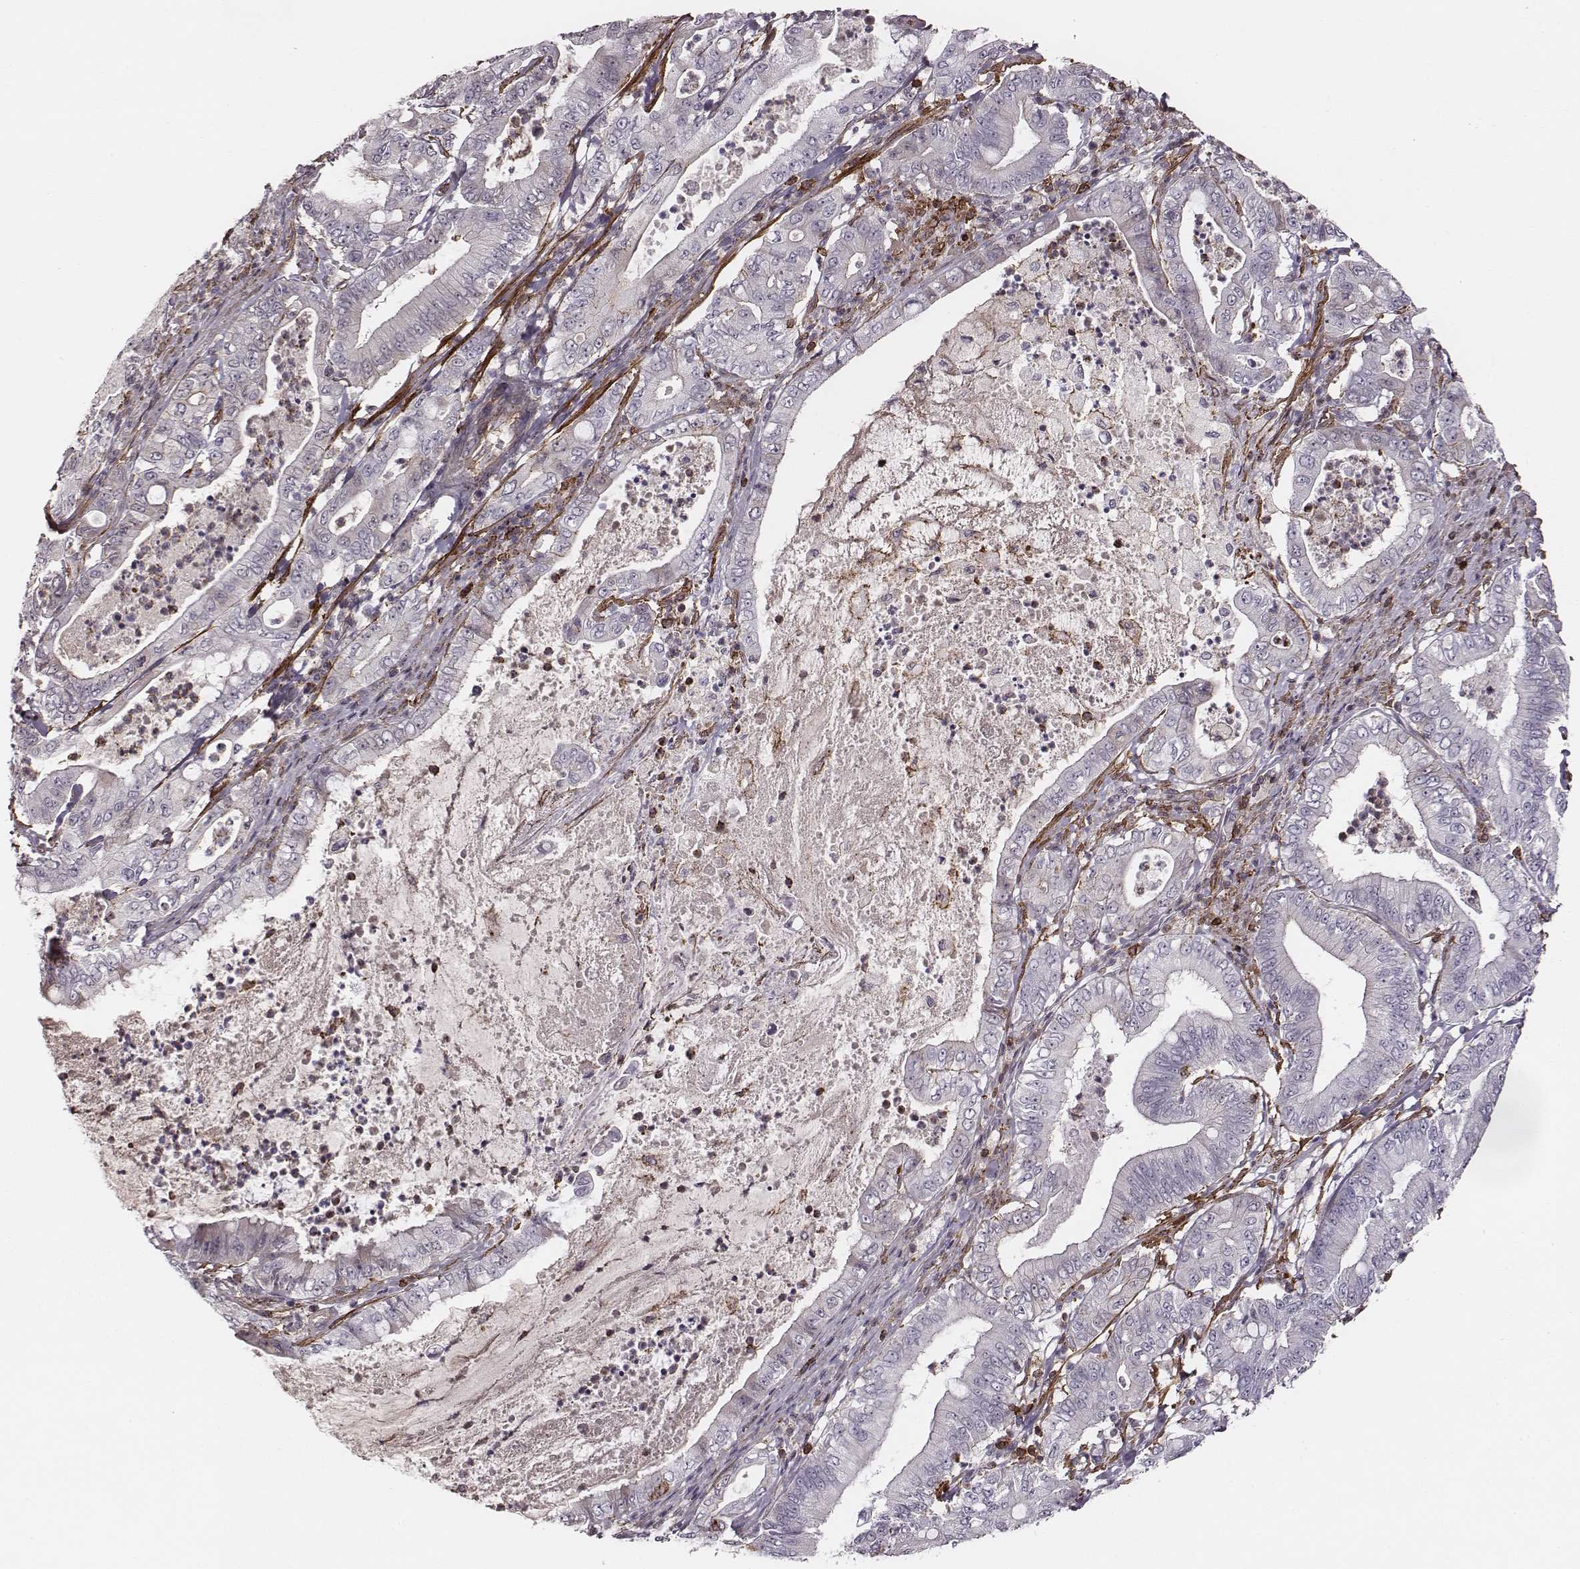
{"staining": {"intensity": "negative", "quantity": "none", "location": "none"}, "tissue": "pancreatic cancer", "cell_type": "Tumor cells", "image_type": "cancer", "snomed": [{"axis": "morphology", "description": "Adenocarcinoma, NOS"}, {"axis": "topography", "description": "Pancreas"}], "caption": "High magnification brightfield microscopy of pancreatic cancer stained with DAB (brown) and counterstained with hematoxylin (blue): tumor cells show no significant positivity.", "gene": "ZYX", "patient": {"sex": "male", "age": 71}}